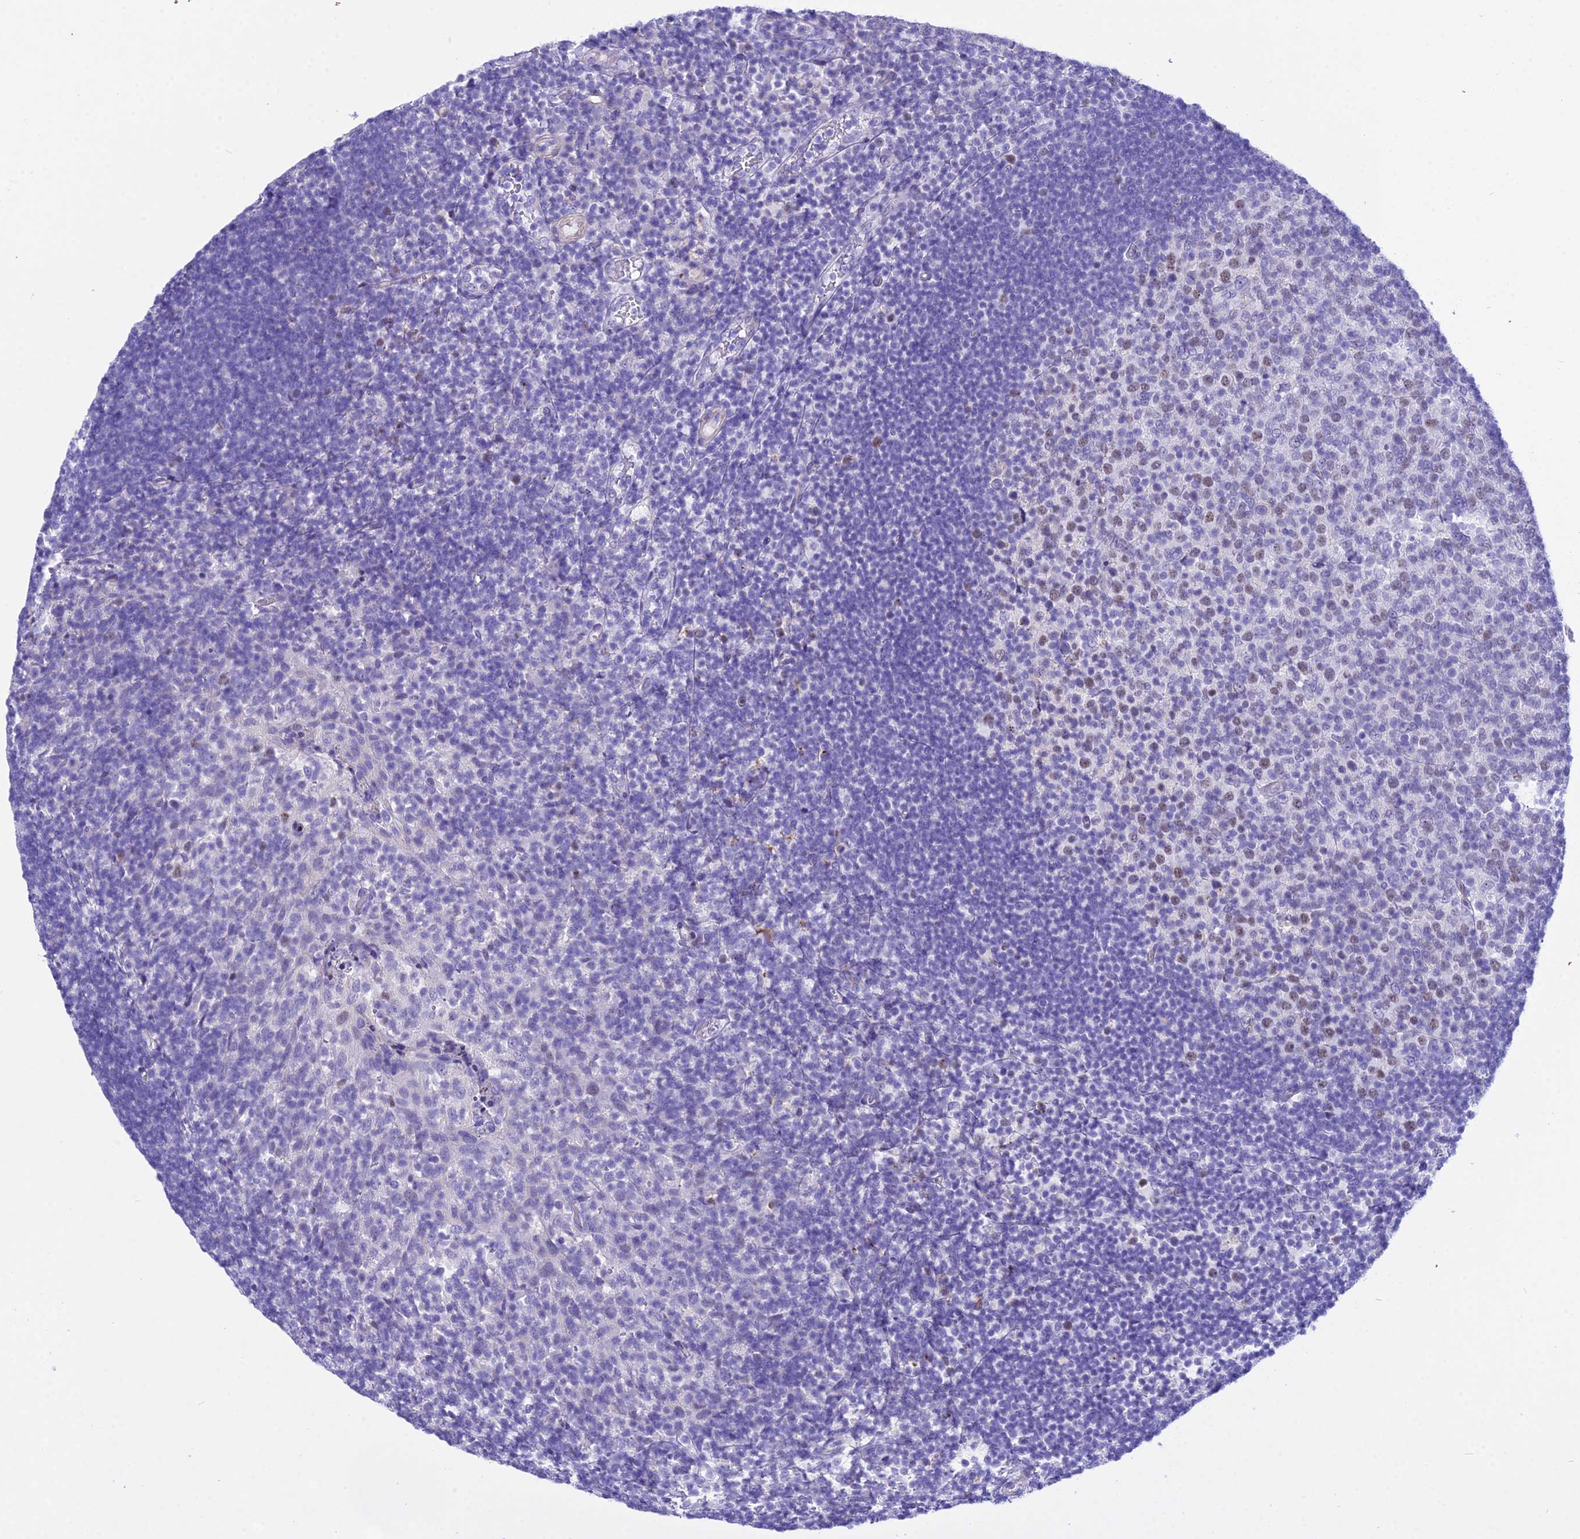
{"staining": {"intensity": "moderate", "quantity": "25%-75%", "location": "nuclear"}, "tissue": "tonsil", "cell_type": "Germinal center cells", "image_type": "normal", "snomed": [{"axis": "morphology", "description": "Normal tissue, NOS"}, {"axis": "topography", "description": "Tonsil"}], "caption": "This is a micrograph of immunohistochemistry (IHC) staining of unremarkable tonsil, which shows moderate positivity in the nuclear of germinal center cells.", "gene": "DEFB107A", "patient": {"sex": "female", "age": 10}}